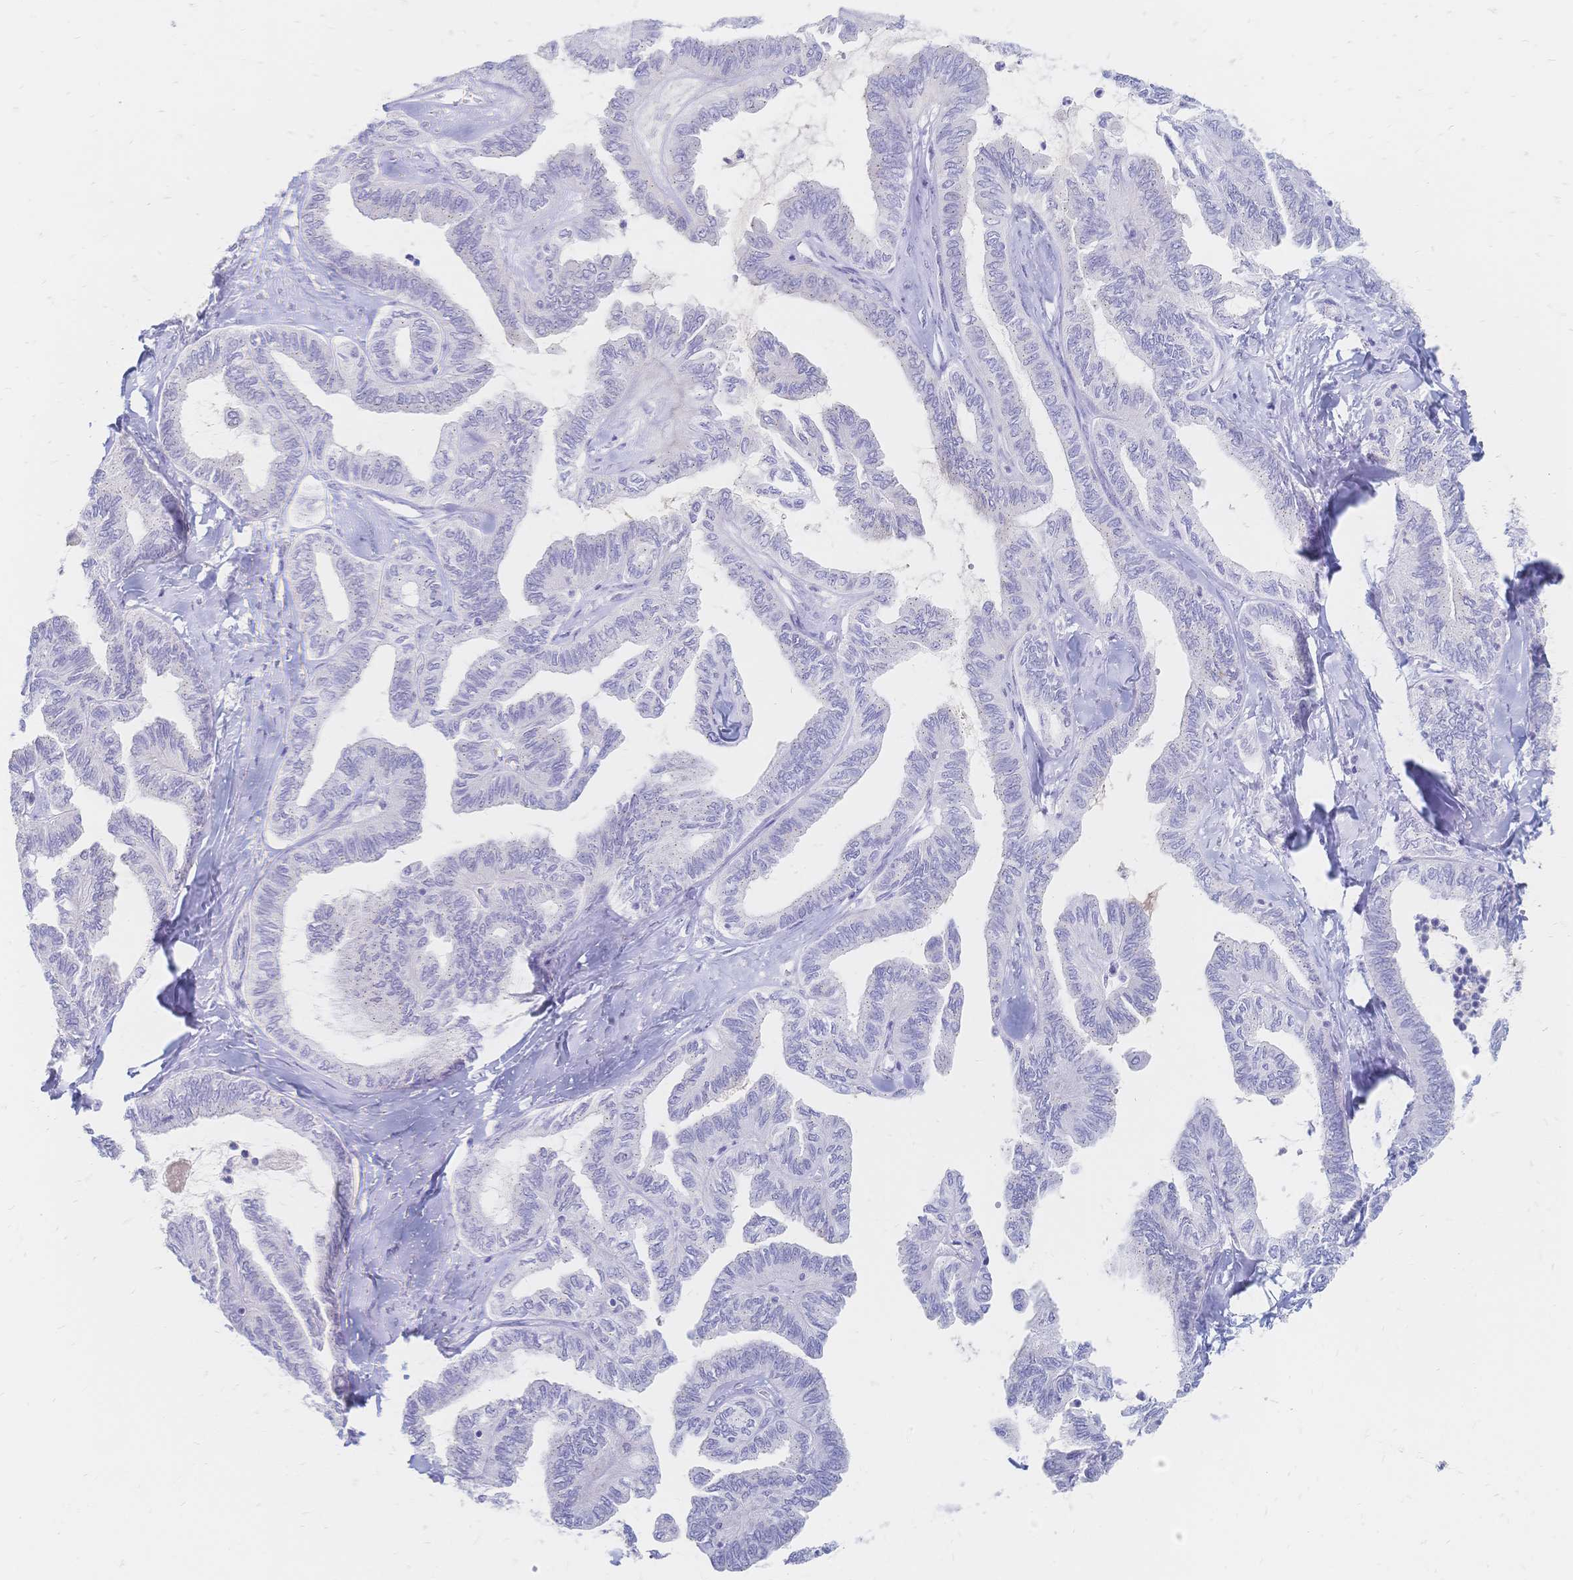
{"staining": {"intensity": "negative", "quantity": "none", "location": "none"}, "tissue": "ovarian cancer", "cell_type": "Tumor cells", "image_type": "cancer", "snomed": [{"axis": "morphology", "description": "Carcinoma, endometroid"}, {"axis": "topography", "description": "Ovary"}], "caption": "This is a micrograph of immunohistochemistry (IHC) staining of ovarian cancer, which shows no expression in tumor cells. (Immunohistochemistry (ihc), brightfield microscopy, high magnification).", "gene": "PSORS1C2", "patient": {"sex": "female", "age": 70}}